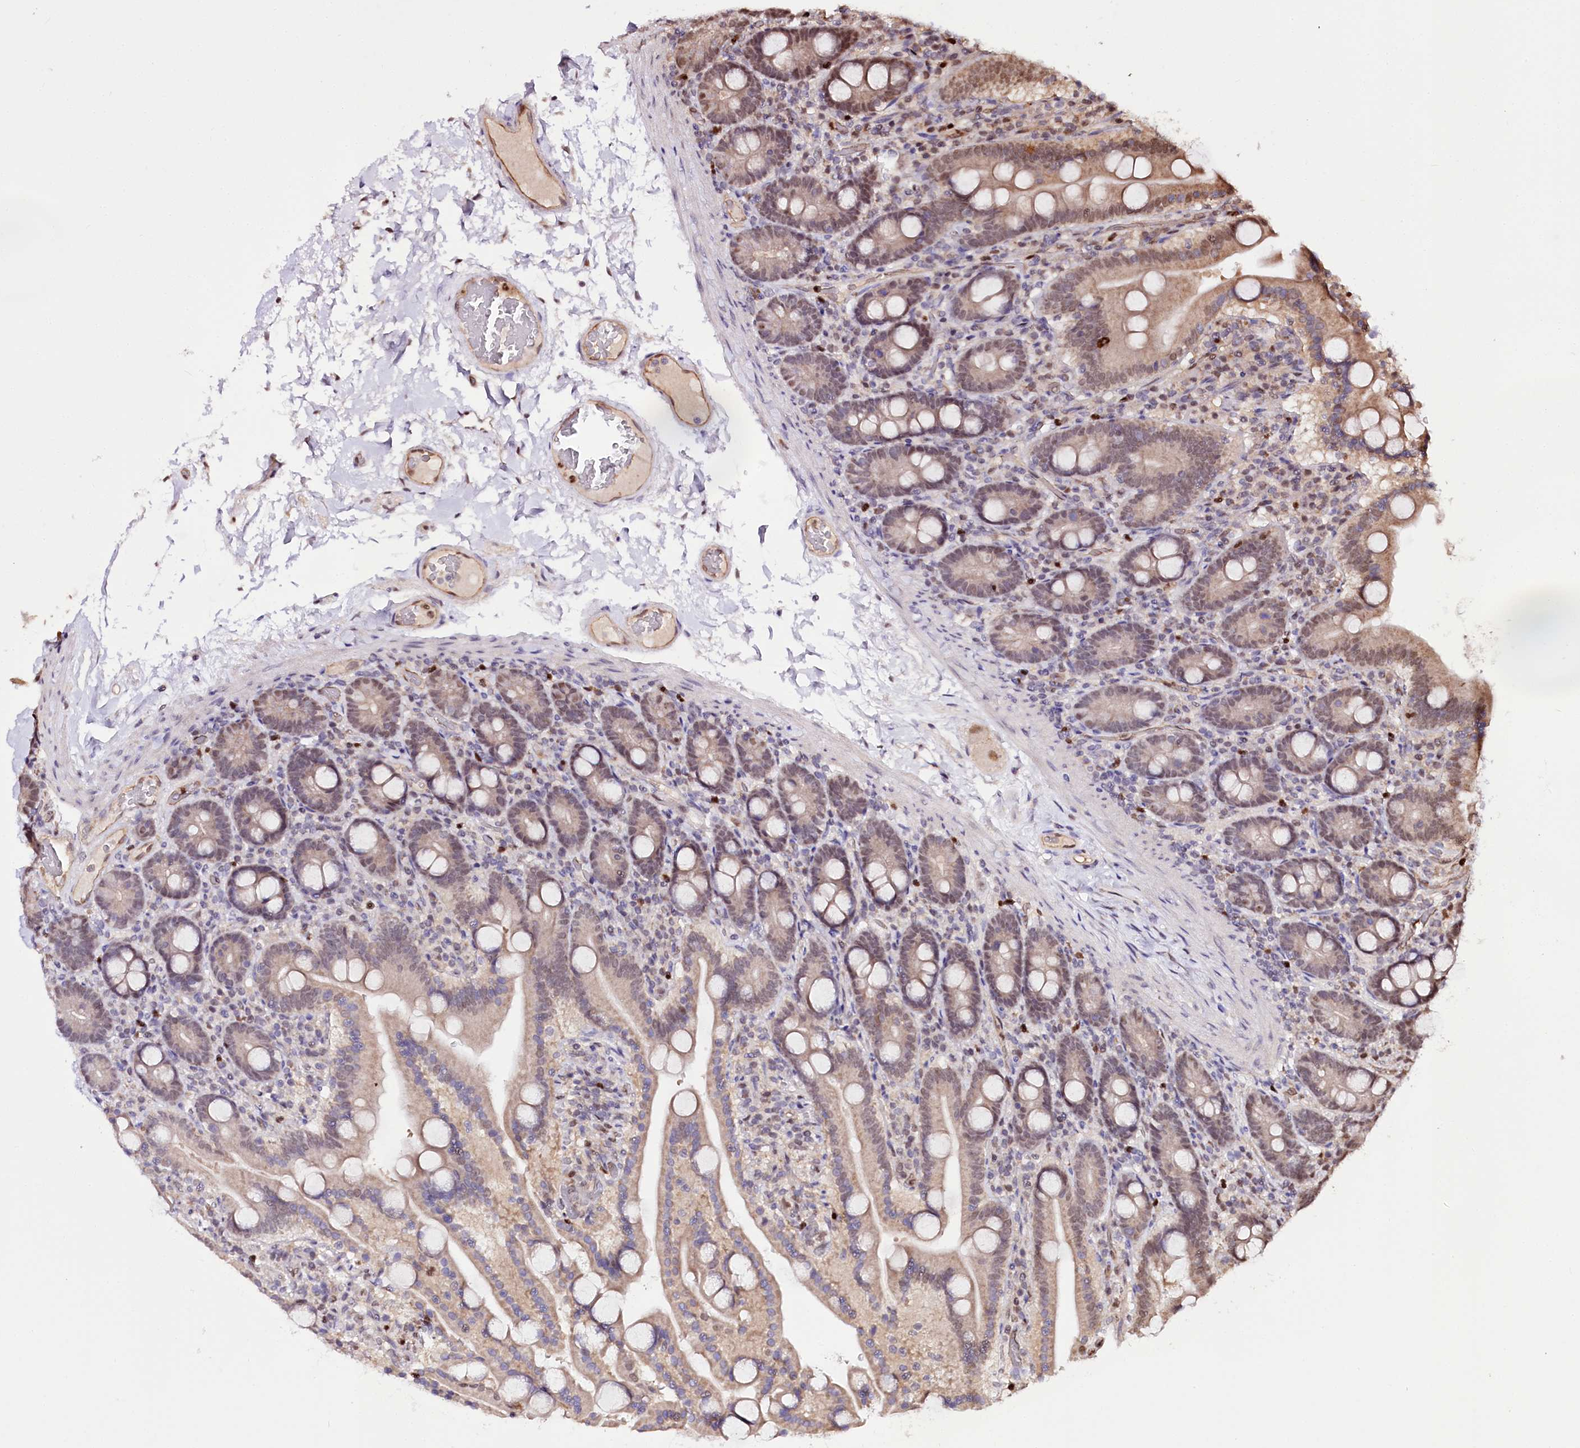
{"staining": {"intensity": "moderate", "quantity": "25%-75%", "location": "cytoplasmic/membranous,nuclear"}, "tissue": "duodenum", "cell_type": "Glandular cells", "image_type": "normal", "snomed": [{"axis": "morphology", "description": "Normal tissue, NOS"}, {"axis": "topography", "description": "Duodenum"}], "caption": "Immunohistochemistry image of unremarkable duodenum: duodenum stained using immunohistochemistry reveals medium levels of moderate protein expression localized specifically in the cytoplasmic/membranous,nuclear of glandular cells, appearing as a cytoplasmic/membranous,nuclear brown color.", "gene": "GNL3L", "patient": {"sex": "male", "age": 55}}